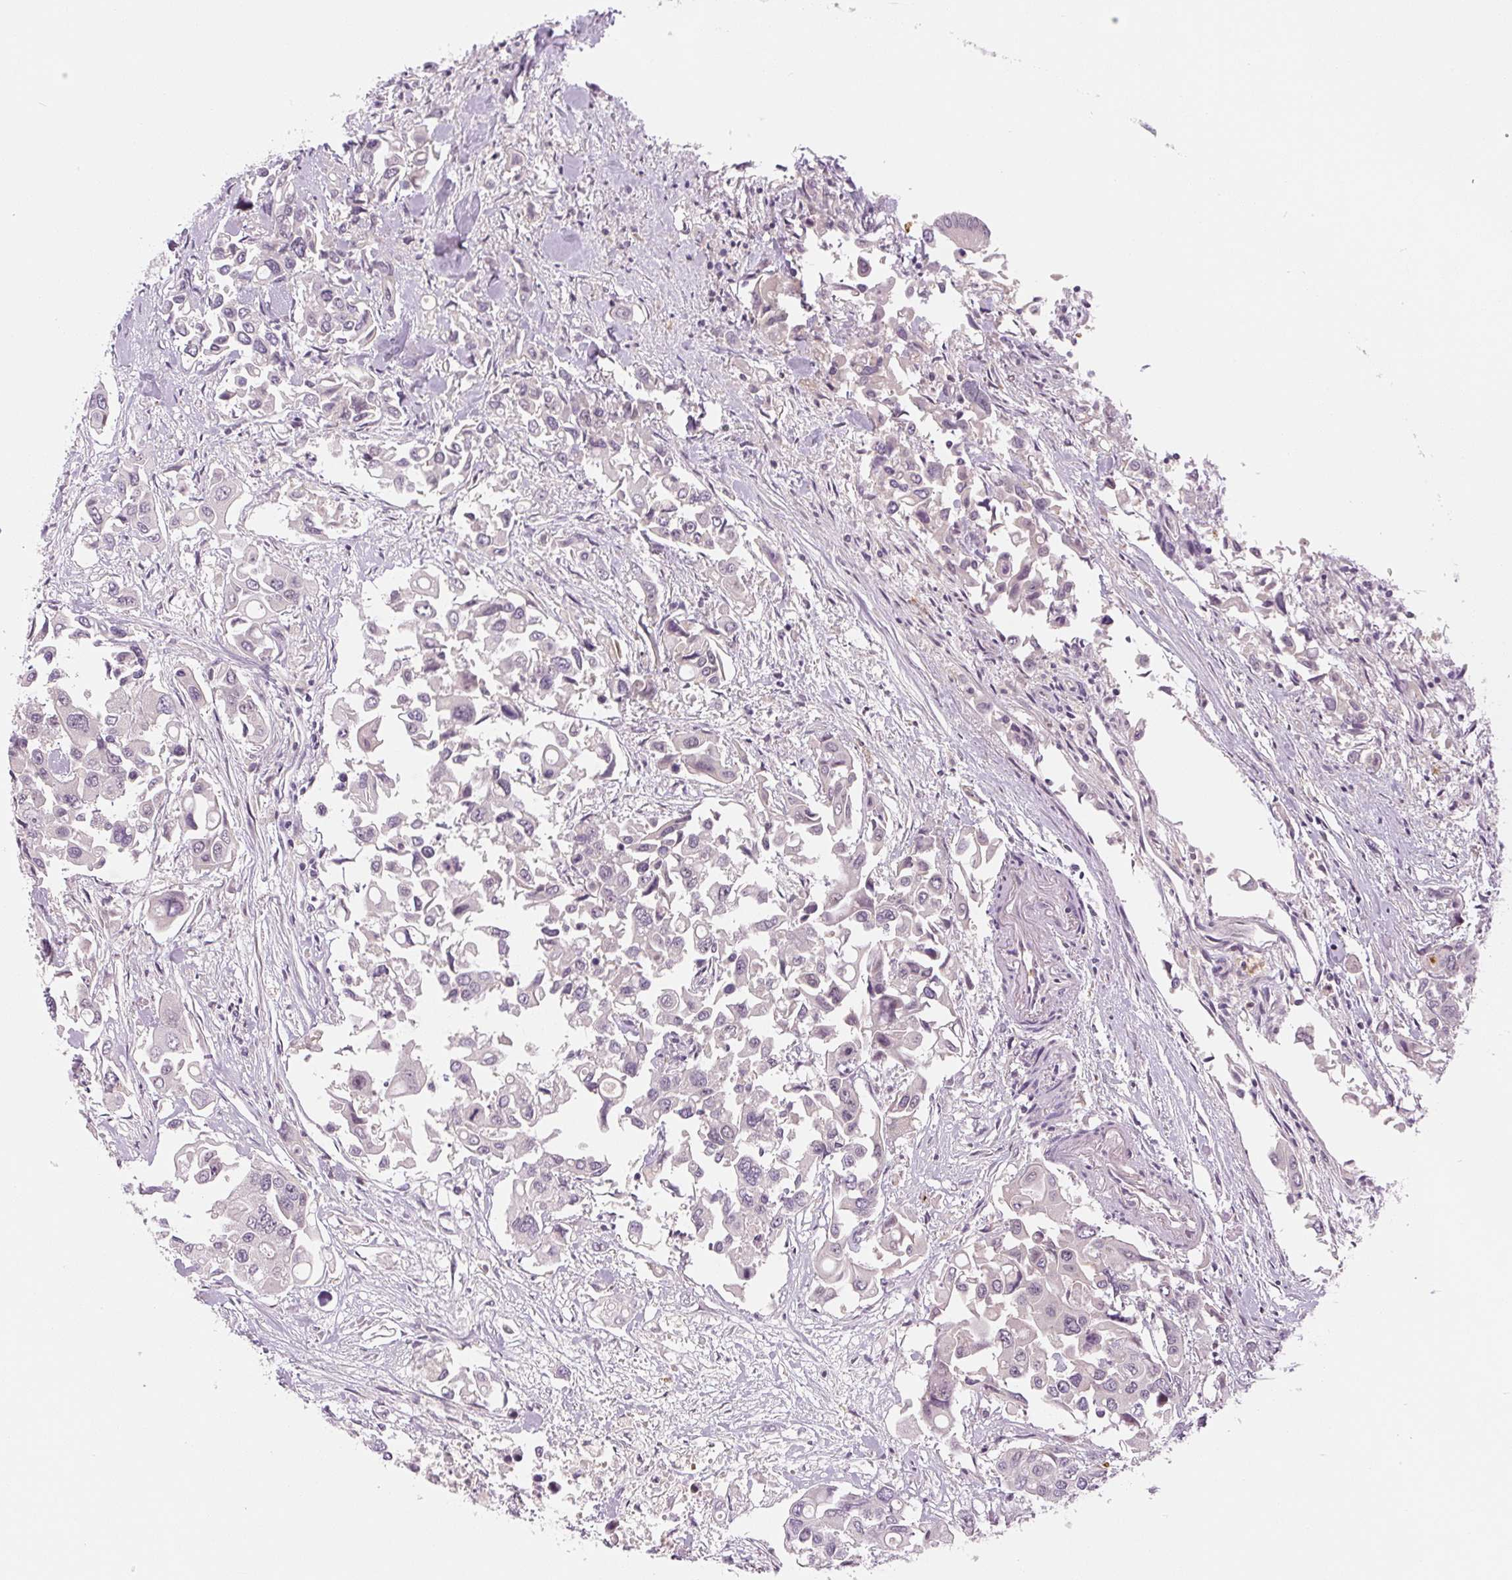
{"staining": {"intensity": "negative", "quantity": "none", "location": "none"}, "tissue": "colorectal cancer", "cell_type": "Tumor cells", "image_type": "cancer", "snomed": [{"axis": "morphology", "description": "Adenocarcinoma, NOS"}, {"axis": "topography", "description": "Colon"}], "caption": "Immunohistochemistry (IHC) photomicrograph of neoplastic tissue: human colorectal adenocarcinoma stained with DAB (3,3'-diaminobenzidine) reveals no significant protein positivity in tumor cells.", "gene": "SGF29", "patient": {"sex": "male", "age": 77}}